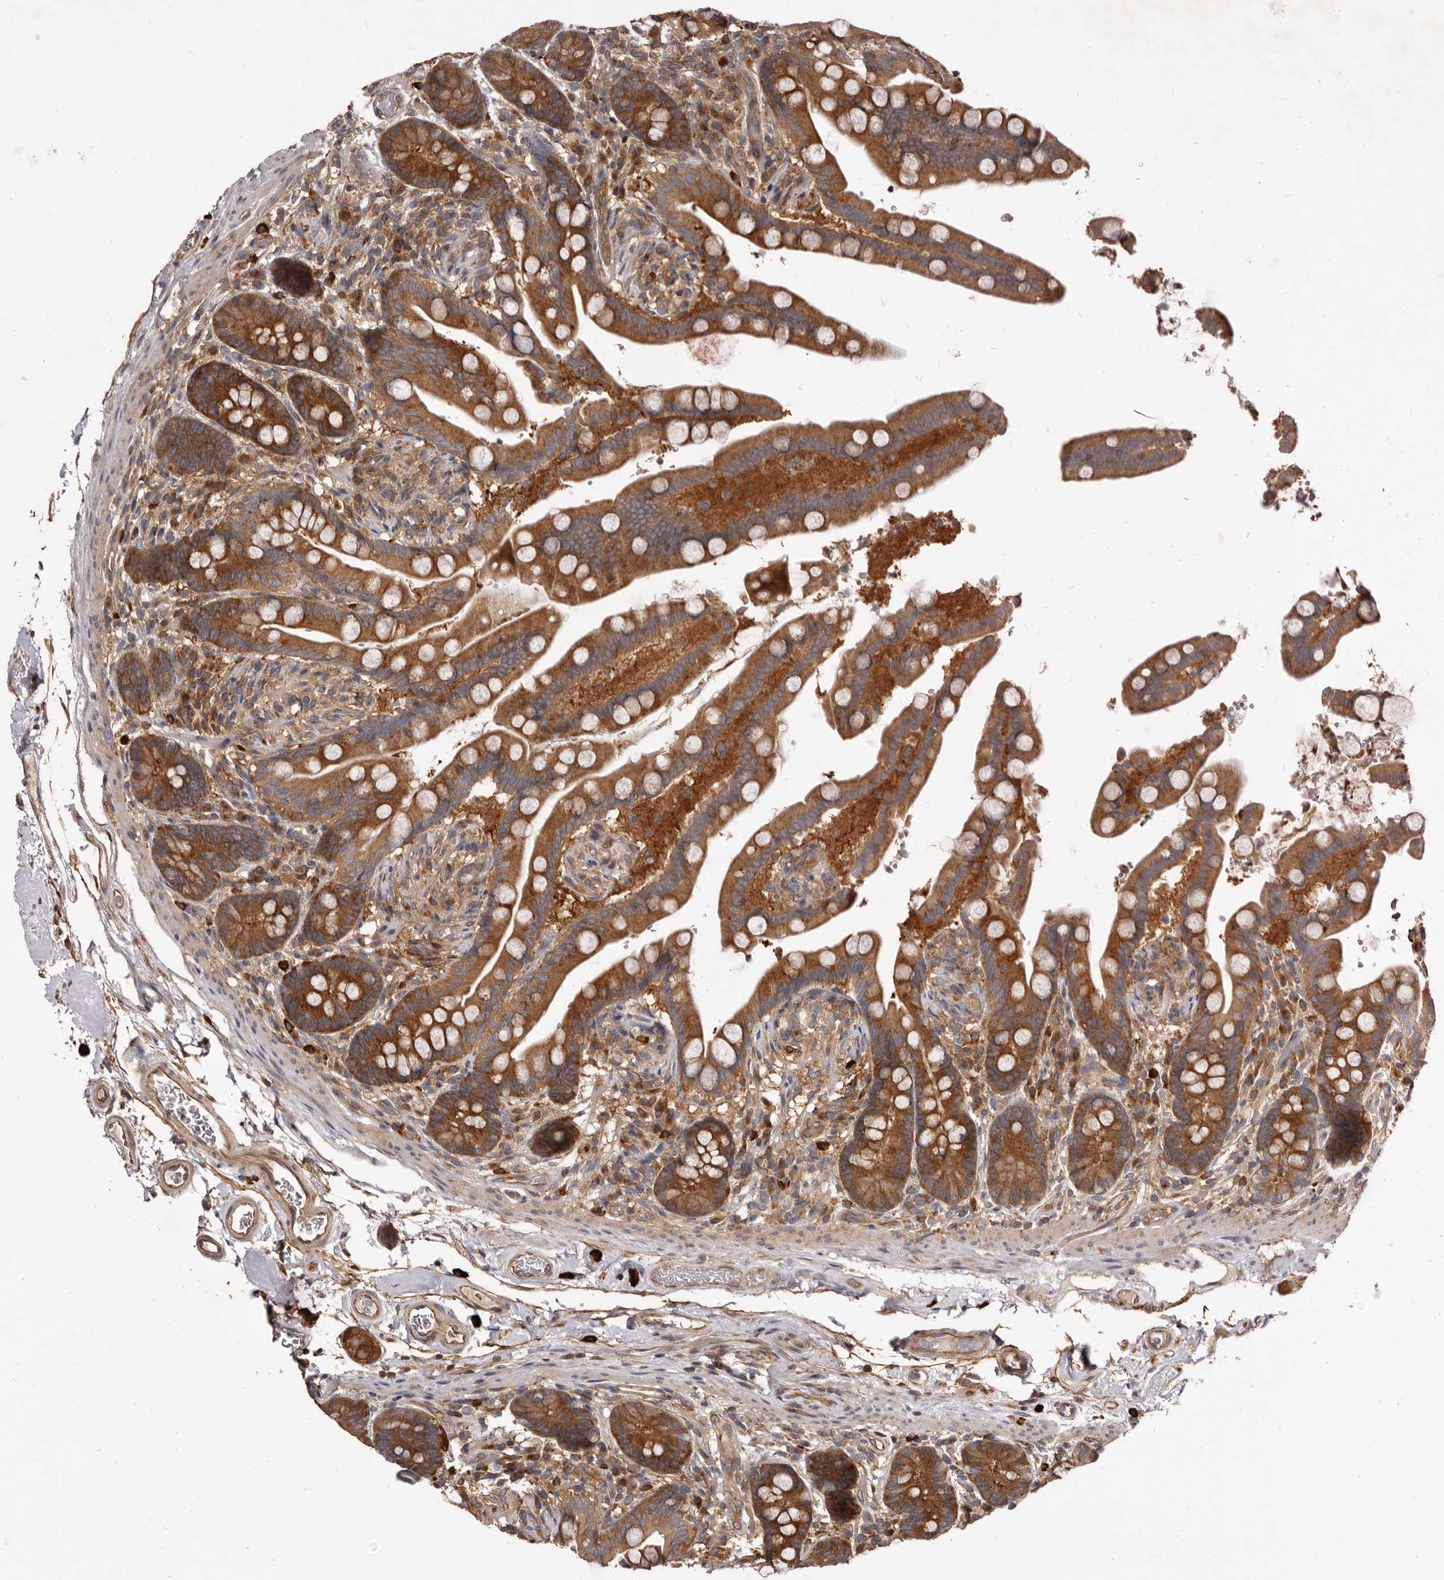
{"staining": {"intensity": "moderate", "quantity": ">75%", "location": "cytoplasmic/membranous"}, "tissue": "colon", "cell_type": "Endothelial cells", "image_type": "normal", "snomed": [{"axis": "morphology", "description": "Normal tissue, NOS"}, {"axis": "topography", "description": "Smooth muscle"}, {"axis": "topography", "description": "Colon"}], "caption": "Colon stained with a brown dye reveals moderate cytoplasmic/membranous positive expression in approximately >75% of endothelial cells.", "gene": "ADAMTS20", "patient": {"sex": "male", "age": 73}}